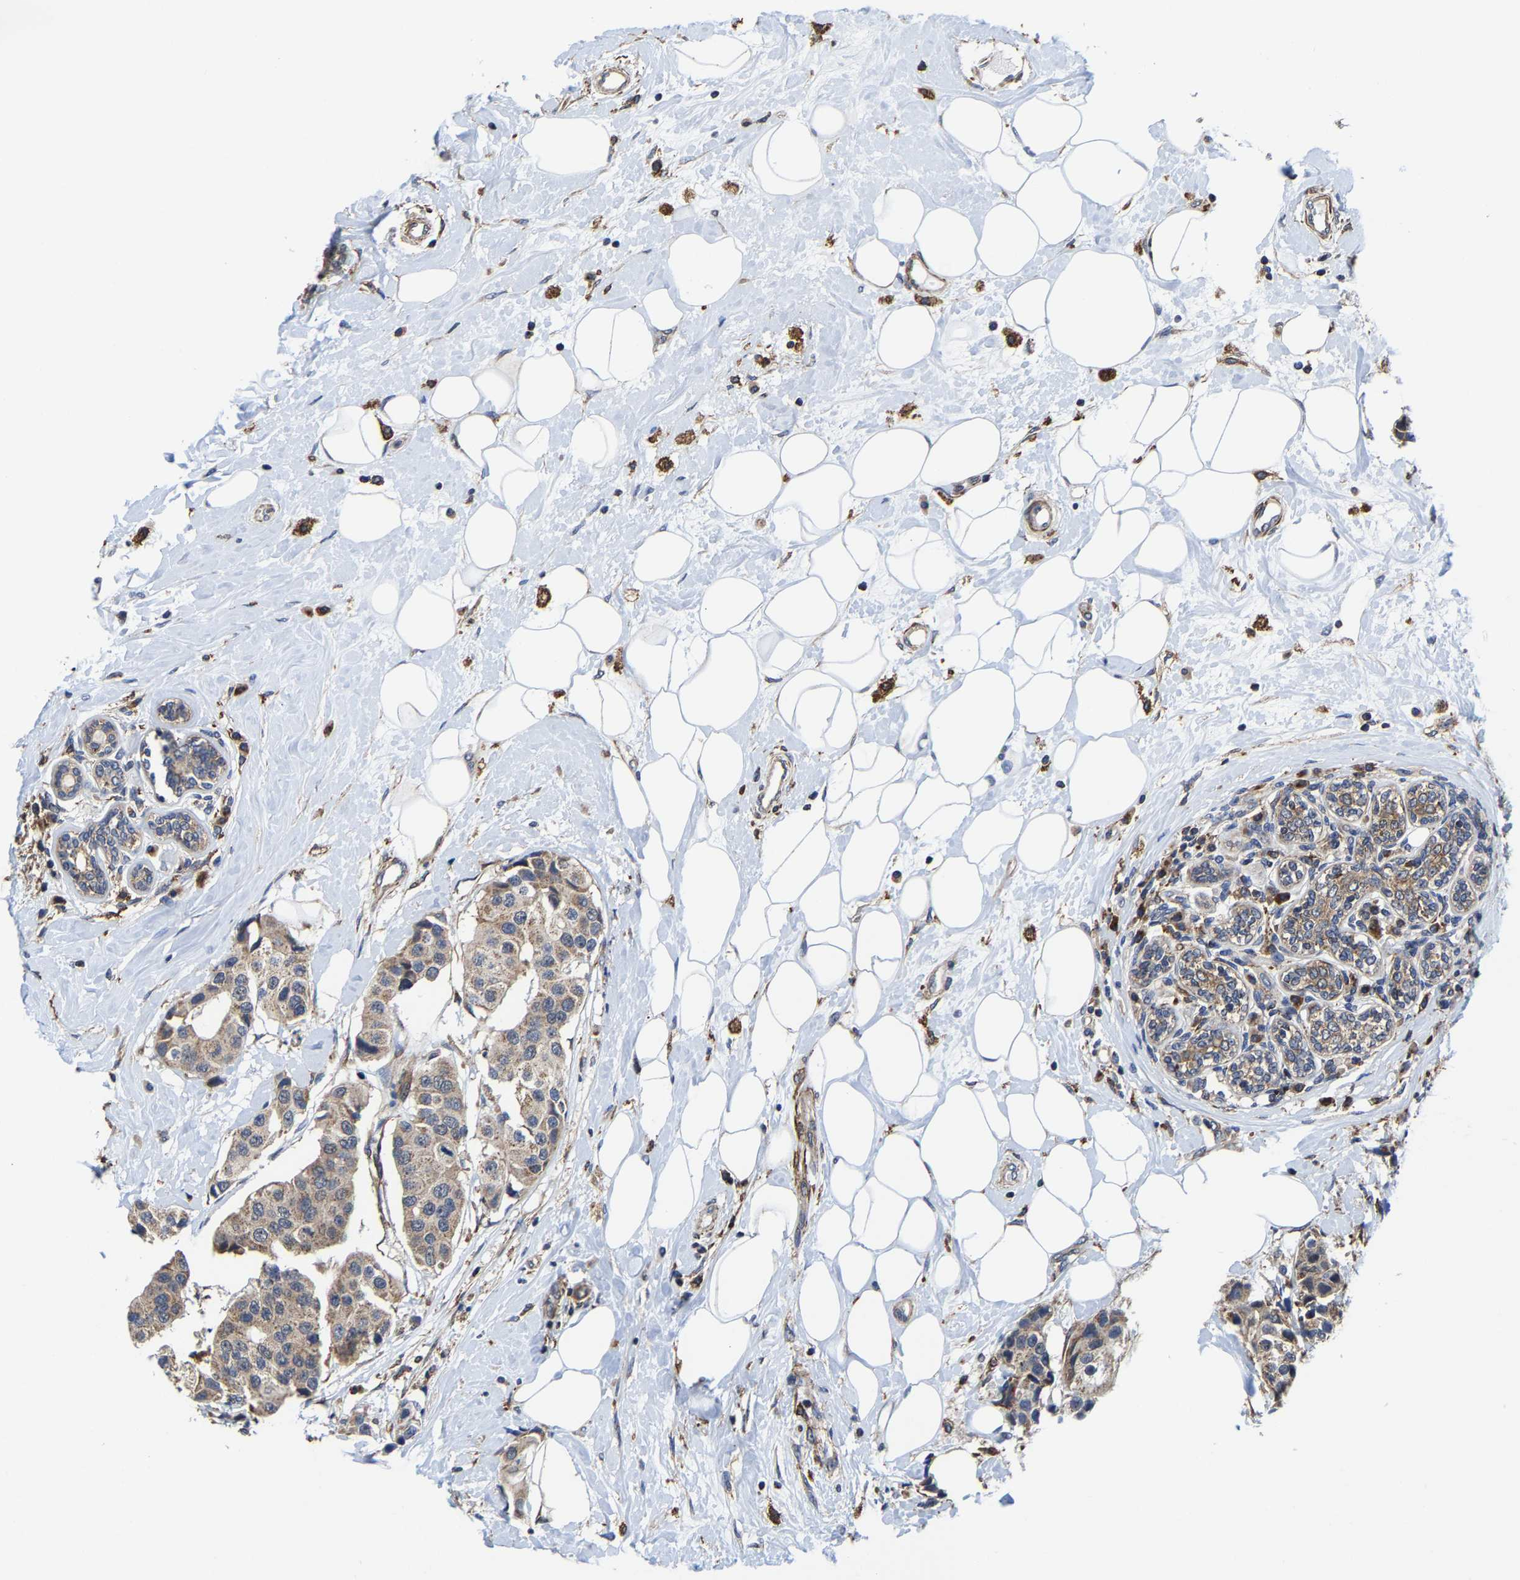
{"staining": {"intensity": "weak", "quantity": ">75%", "location": "cytoplasmic/membranous"}, "tissue": "breast cancer", "cell_type": "Tumor cells", "image_type": "cancer", "snomed": [{"axis": "morphology", "description": "Normal tissue, NOS"}, {"axis": "morphology", "description": "Duct carcinoma"}, {"axis": "topography", "description": "Breast"}], "caption": "Immunohistochemistry of human infiltrating ductal carcinoma (breast) reveals low levels of weak cytoplasmic/membranous positivity in about >75% of tumor cells.", "gene": "PFKFB3", "patient": {"sex": "female", "age": 39}}